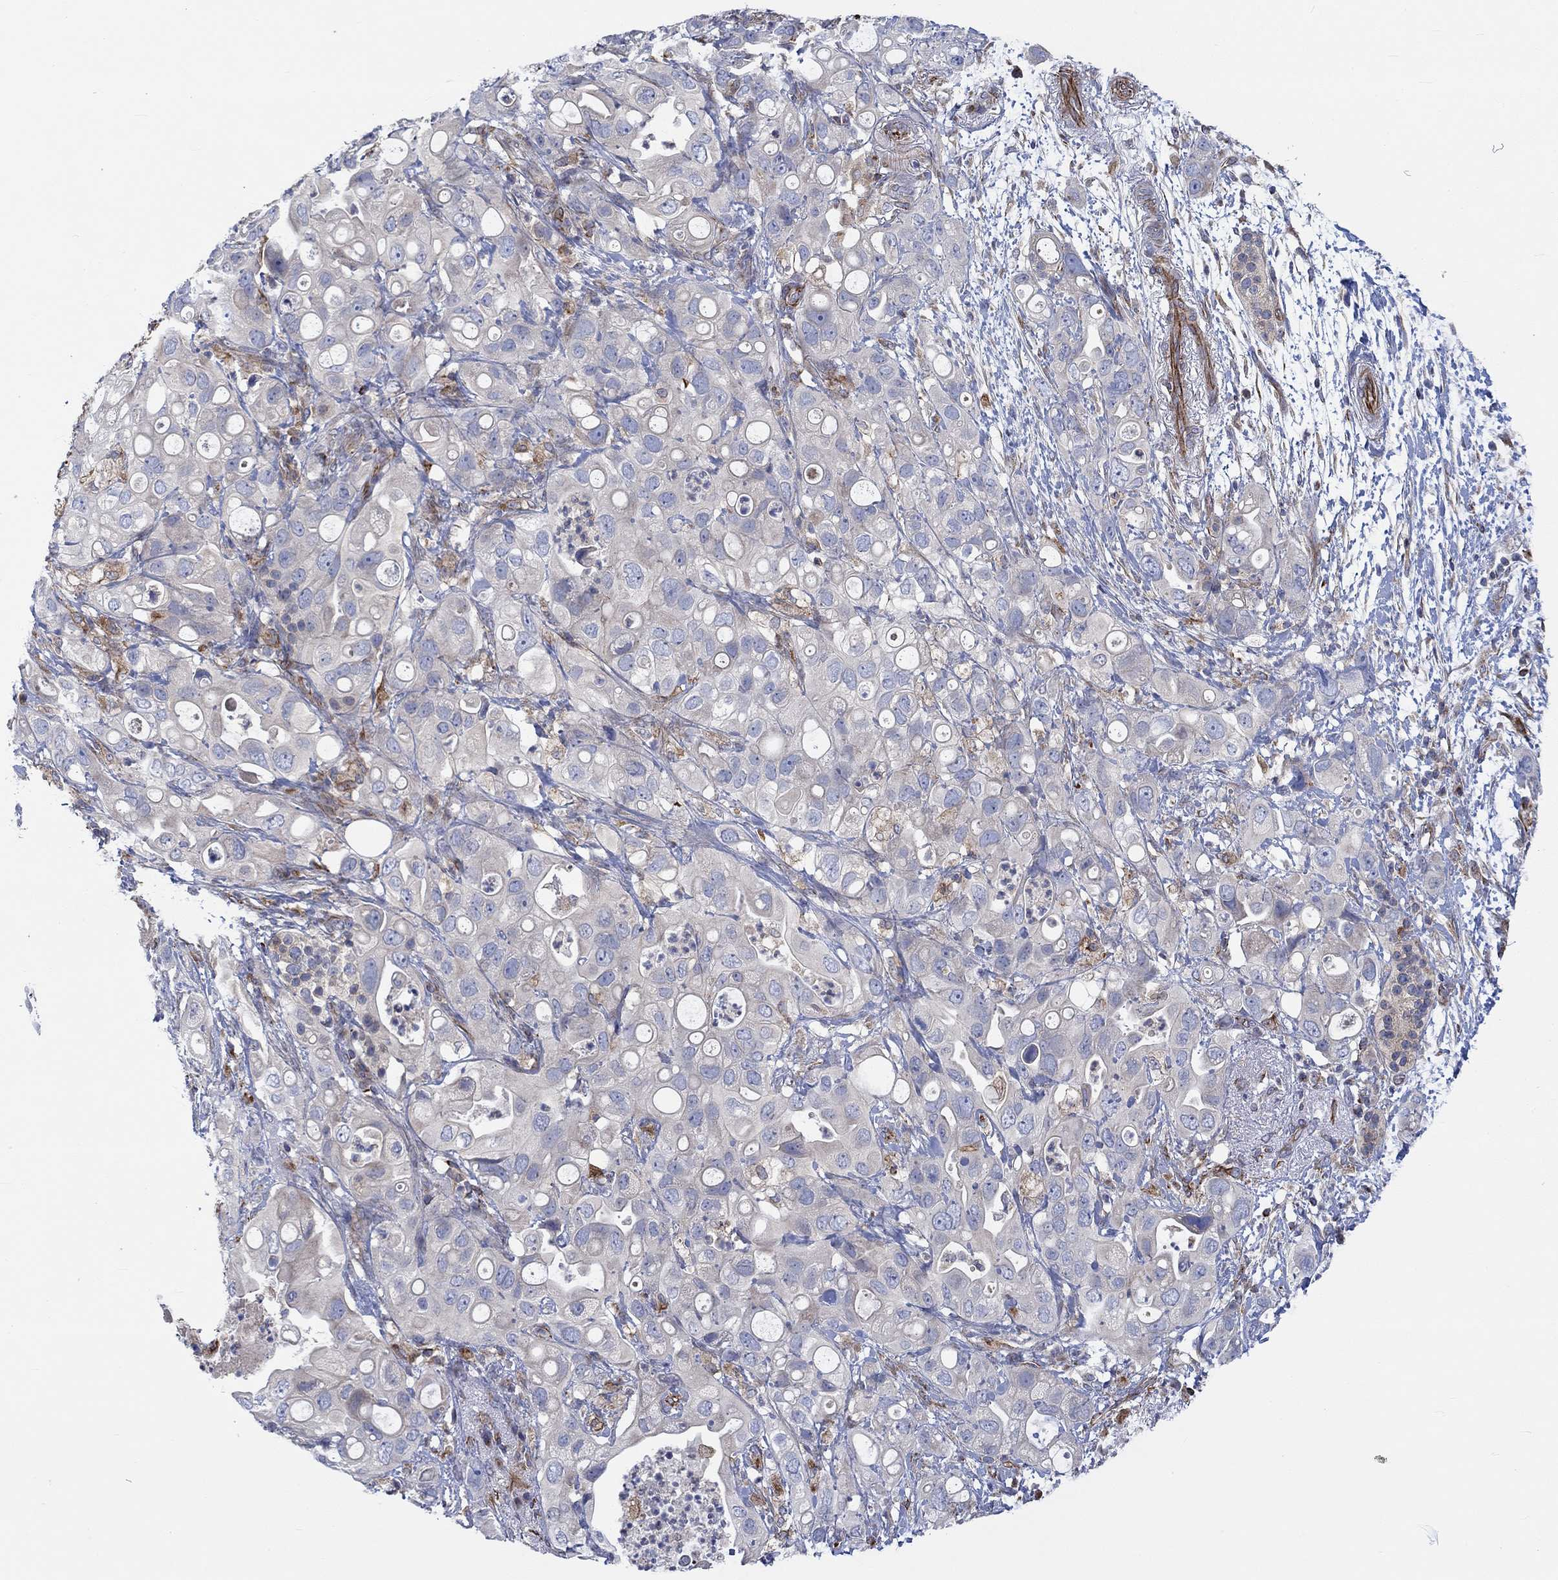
{"staining": {"intensity": "weak", "quantity": "<25%", "location": "cytoplasmic/membranous"}, "tissue": "pancreatic cancer", "cell_type": "Tumor cells", "image_type": "cancer", "snomed": [{"axis": "morphology", "description": "Adenocarcinoma, NOS"}, {"axis": "topography", "description": "Pancreas"}], "caption": "This is an IHC photomicrograph of human pancreatic cancer. There is no expression in tumor cells.", "gene": "CAMK1D", "patient": {"sex": "female", "age": 72}}